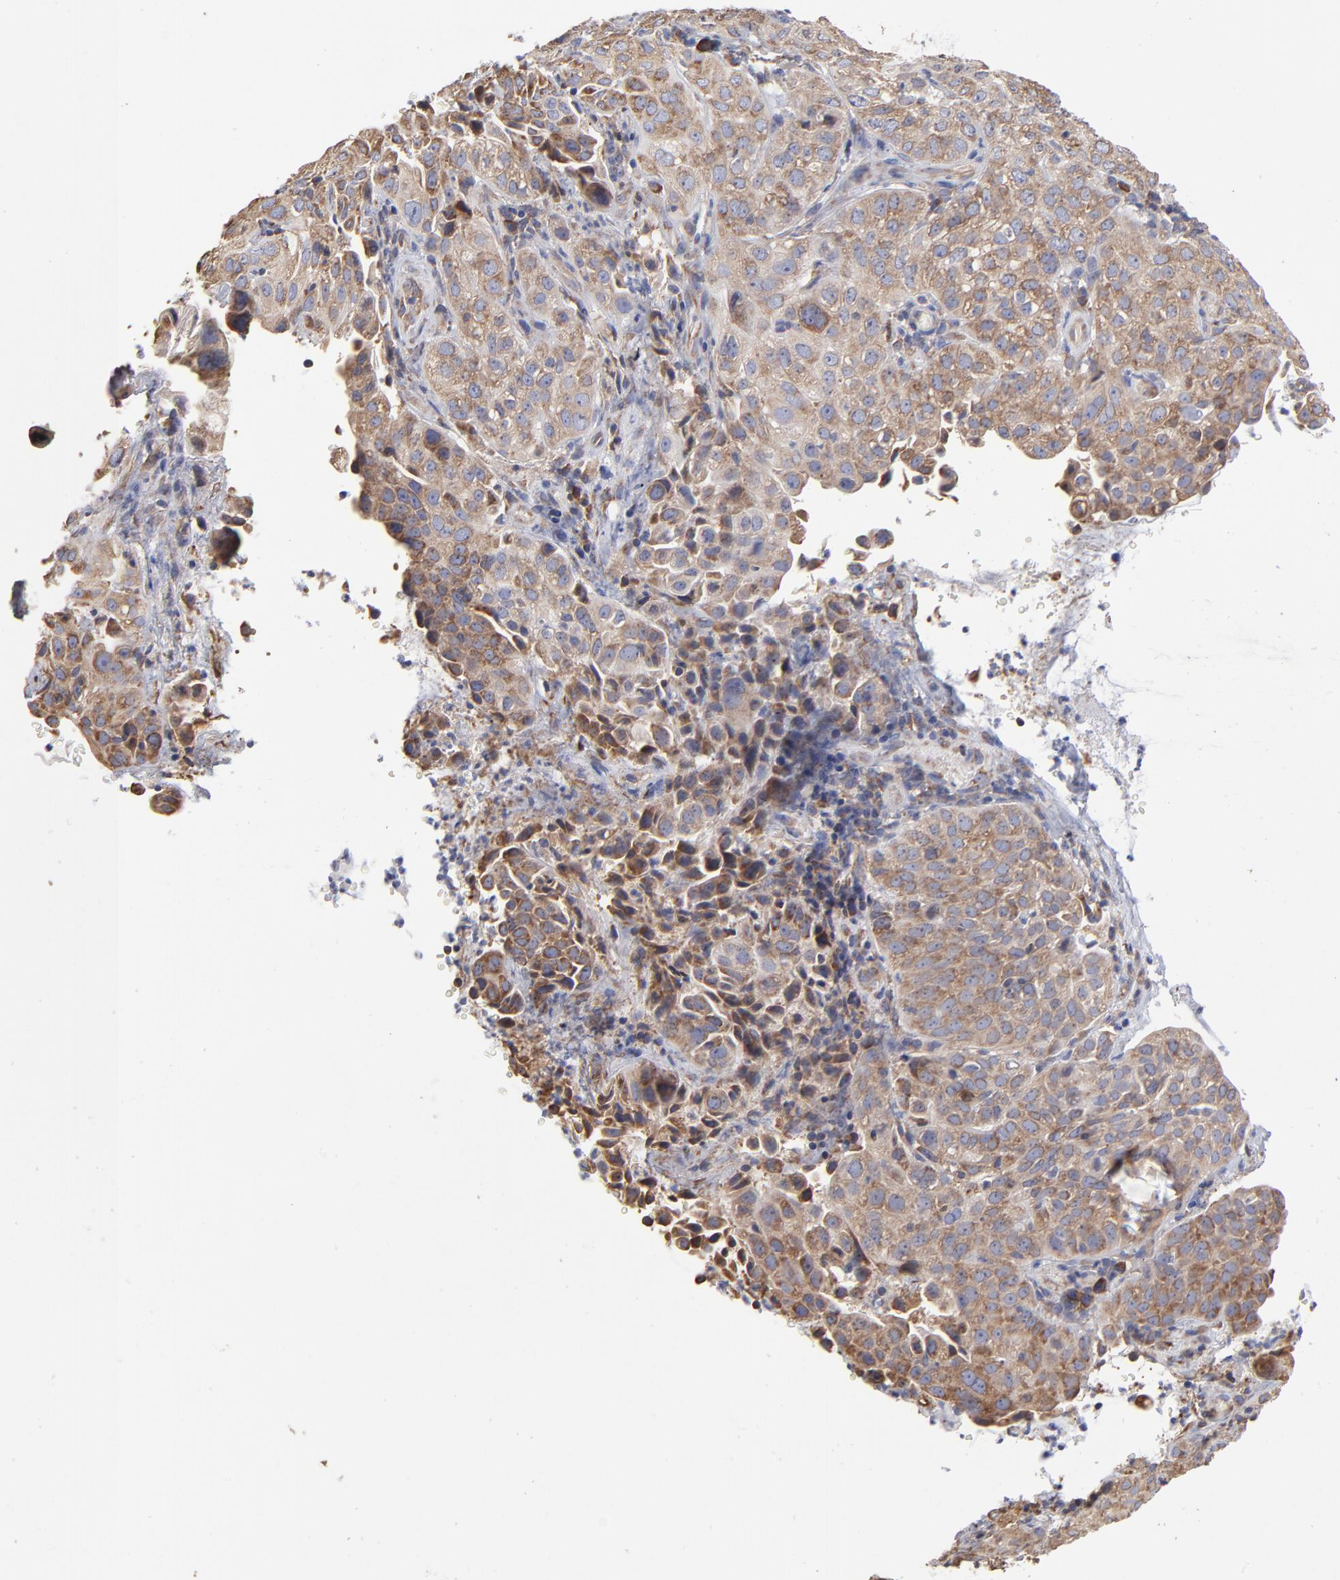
{"staining": {"intensity": "moderate", "quantity": ">75%", "location": "cytoplasmic/membranous"}, "tissue": "cervical cancer", "cell_type": "Tumor cells", "image_type": "cancer", "snomed": [{"axis": "morphology", "description": "Squamous cell carcinoma, NOS"}, {"axis": "topography", "description": "Cervix"}], "caption": "Tumor cells display medium levels of moderate cytoplasmic/membranous staining in about >75% of cells in cervical cancer (squamous cell carcinoma). (DAB (3,3'-diaminobenzidine) = brown stain, brightfield microscopy at high magnification).", "gene": "RPL3", "patient": {"sex": "female", "age": 38}}